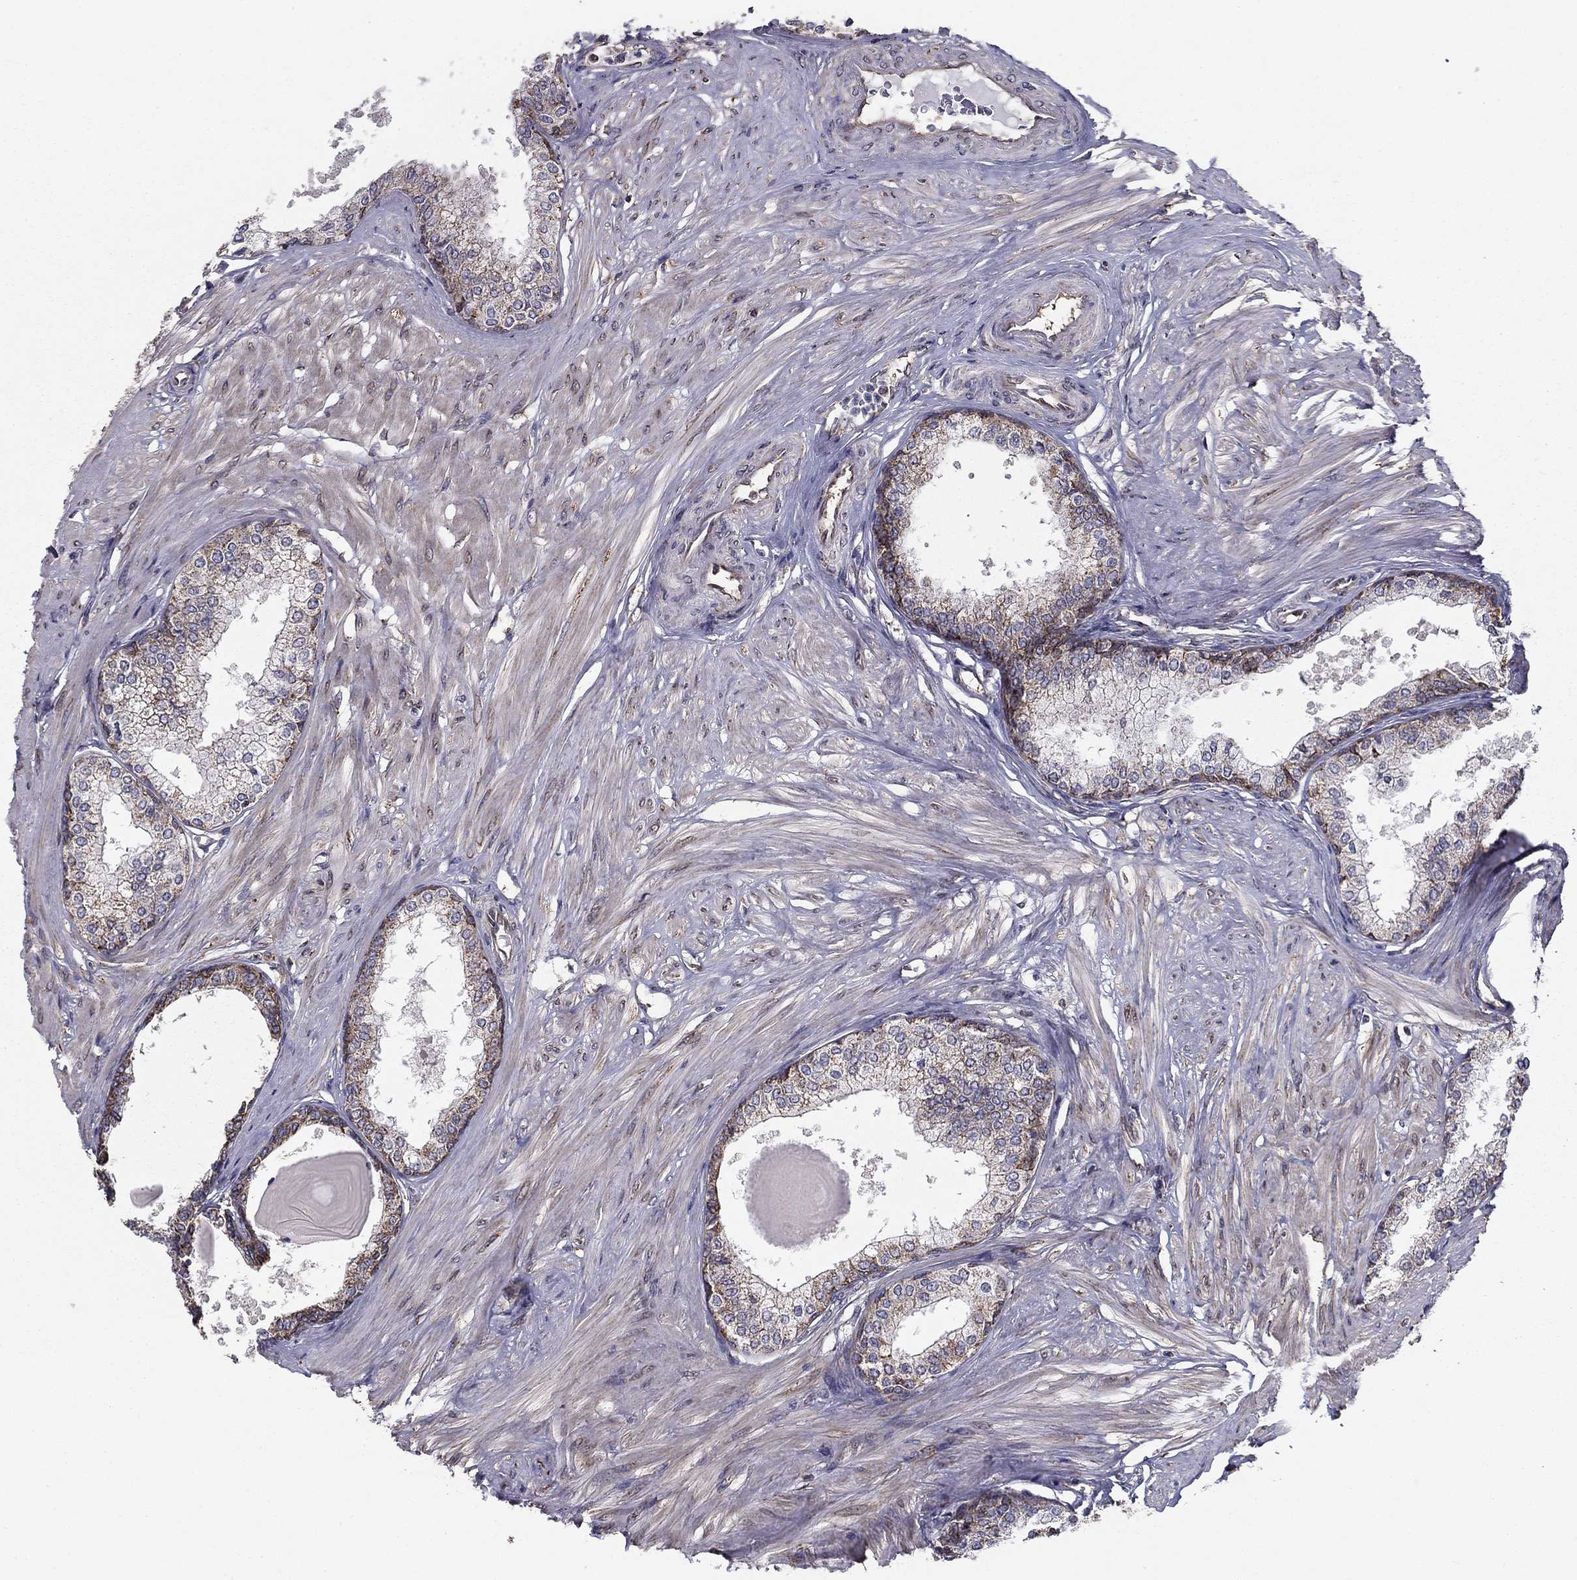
{"staining": {"intensity": "moderate", "quantity": "25%-75%", "location": "cytoplasmic/membranous"}, "tissue": "prostate", "cell_type": "Glandular cells", "image_type": "normal", "snomed": [{"axis": "morphology", "description": "Normal tissue, NOS"}, {"axis": "topography", "description": "Prostate"}], "caption": "Protein expression analysis of unremarkable prostate shows moderate cytoplasmic/membranous staining in approximately 25%-75% of glandular cells.", "gene": "NKIRAS1", "patient": {"sex": "male", "age": 63}}